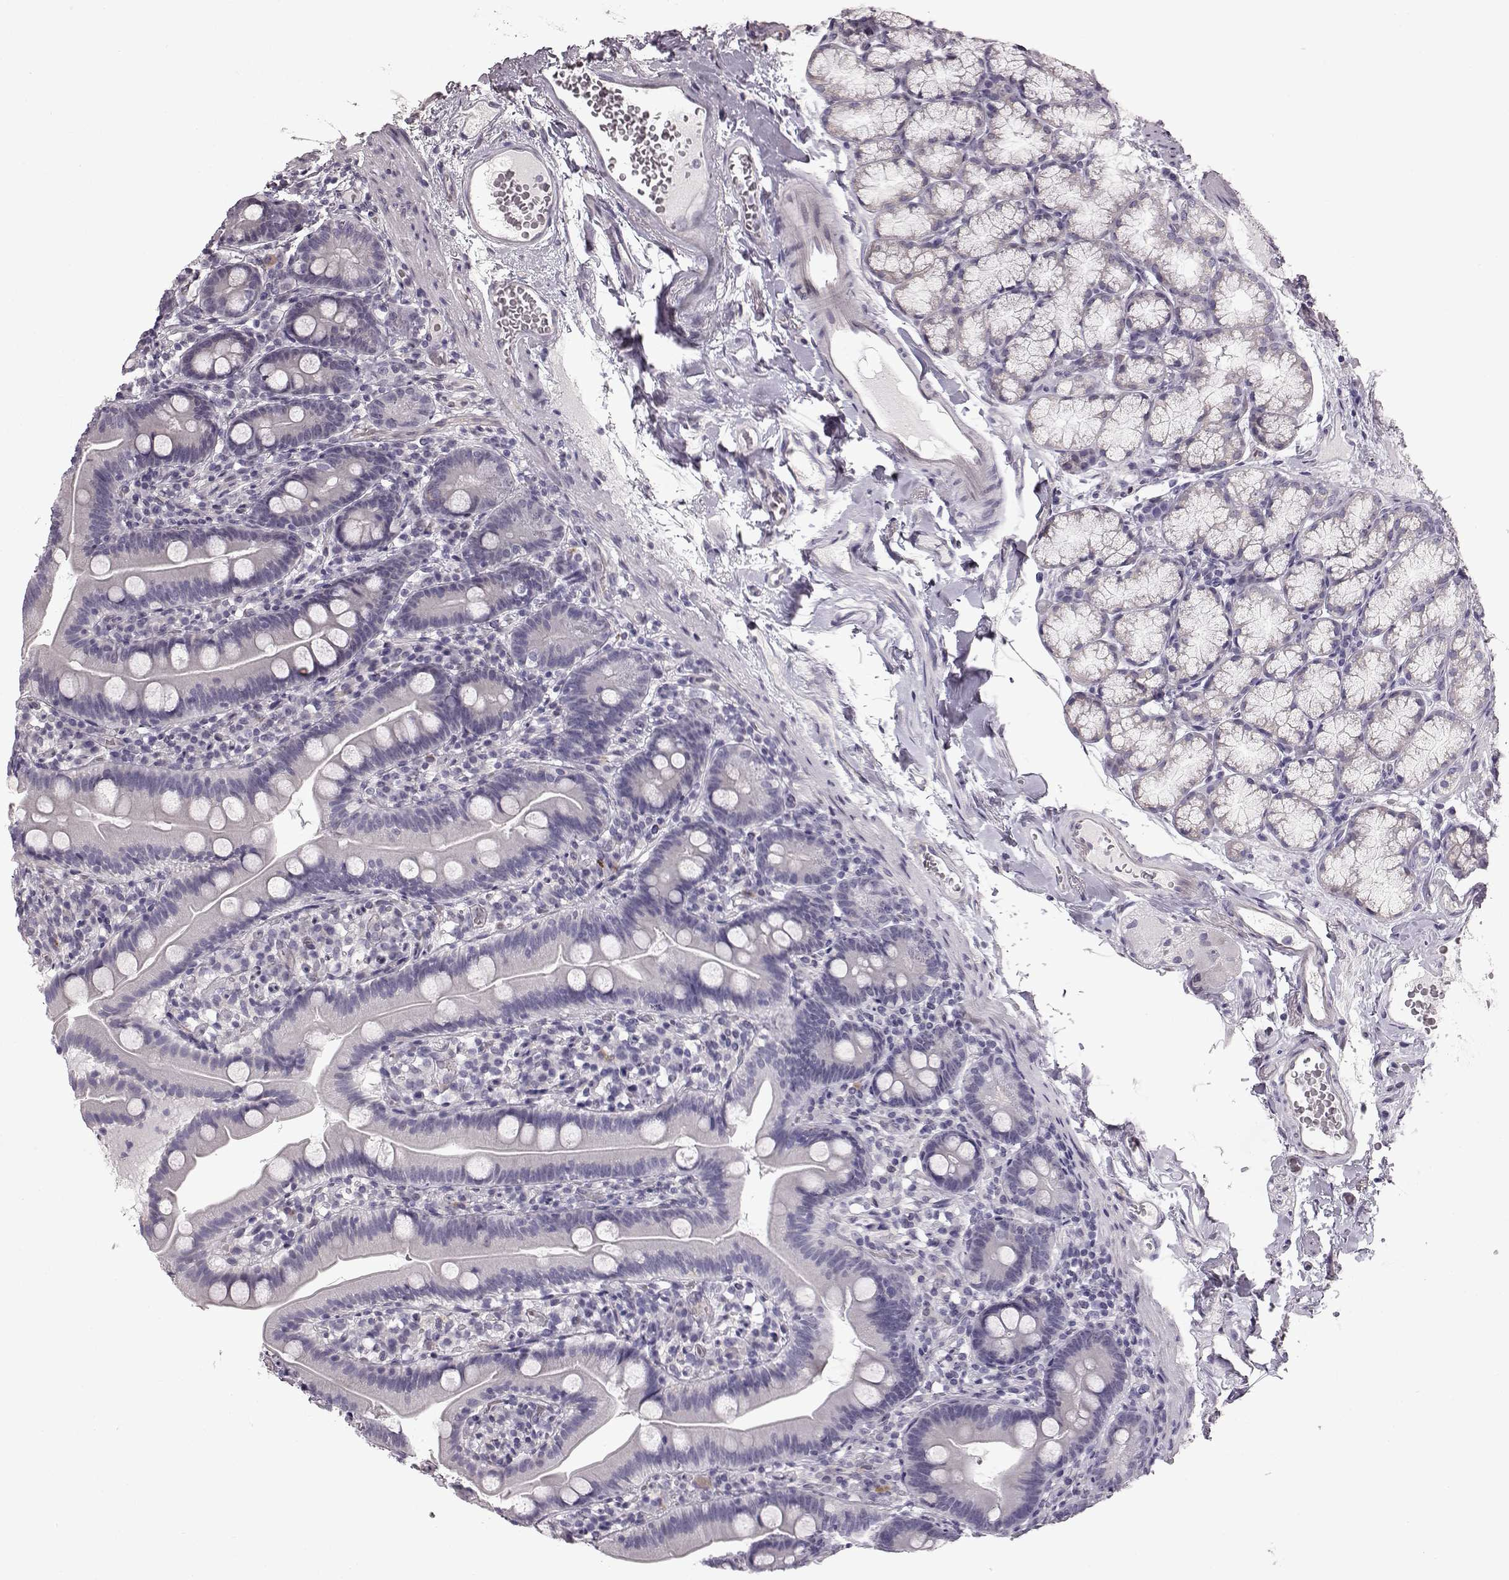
{"staining": {"intensity": "negative", "quantity": "none", "location": "none"}, "tissue": "duodenum", "cell_type": "Glandular cells", "image_type": "normal", "snomed": [{"axis": "morphology", "description": "Normal tissue, NOS"}, {"axis": "topography", "description": "Duodenum"}], "caption": "Duodenum was stained to show a protein in brown. There is no significant positivity in glandular cells. The staining is performed using DAB (3,3'-diaminobenzidine) brown chromogen with nuclei counter-stained in using hematoxylin.", "gene": "TCHHL1", "patient": {"sex": "female", "age": 67}}